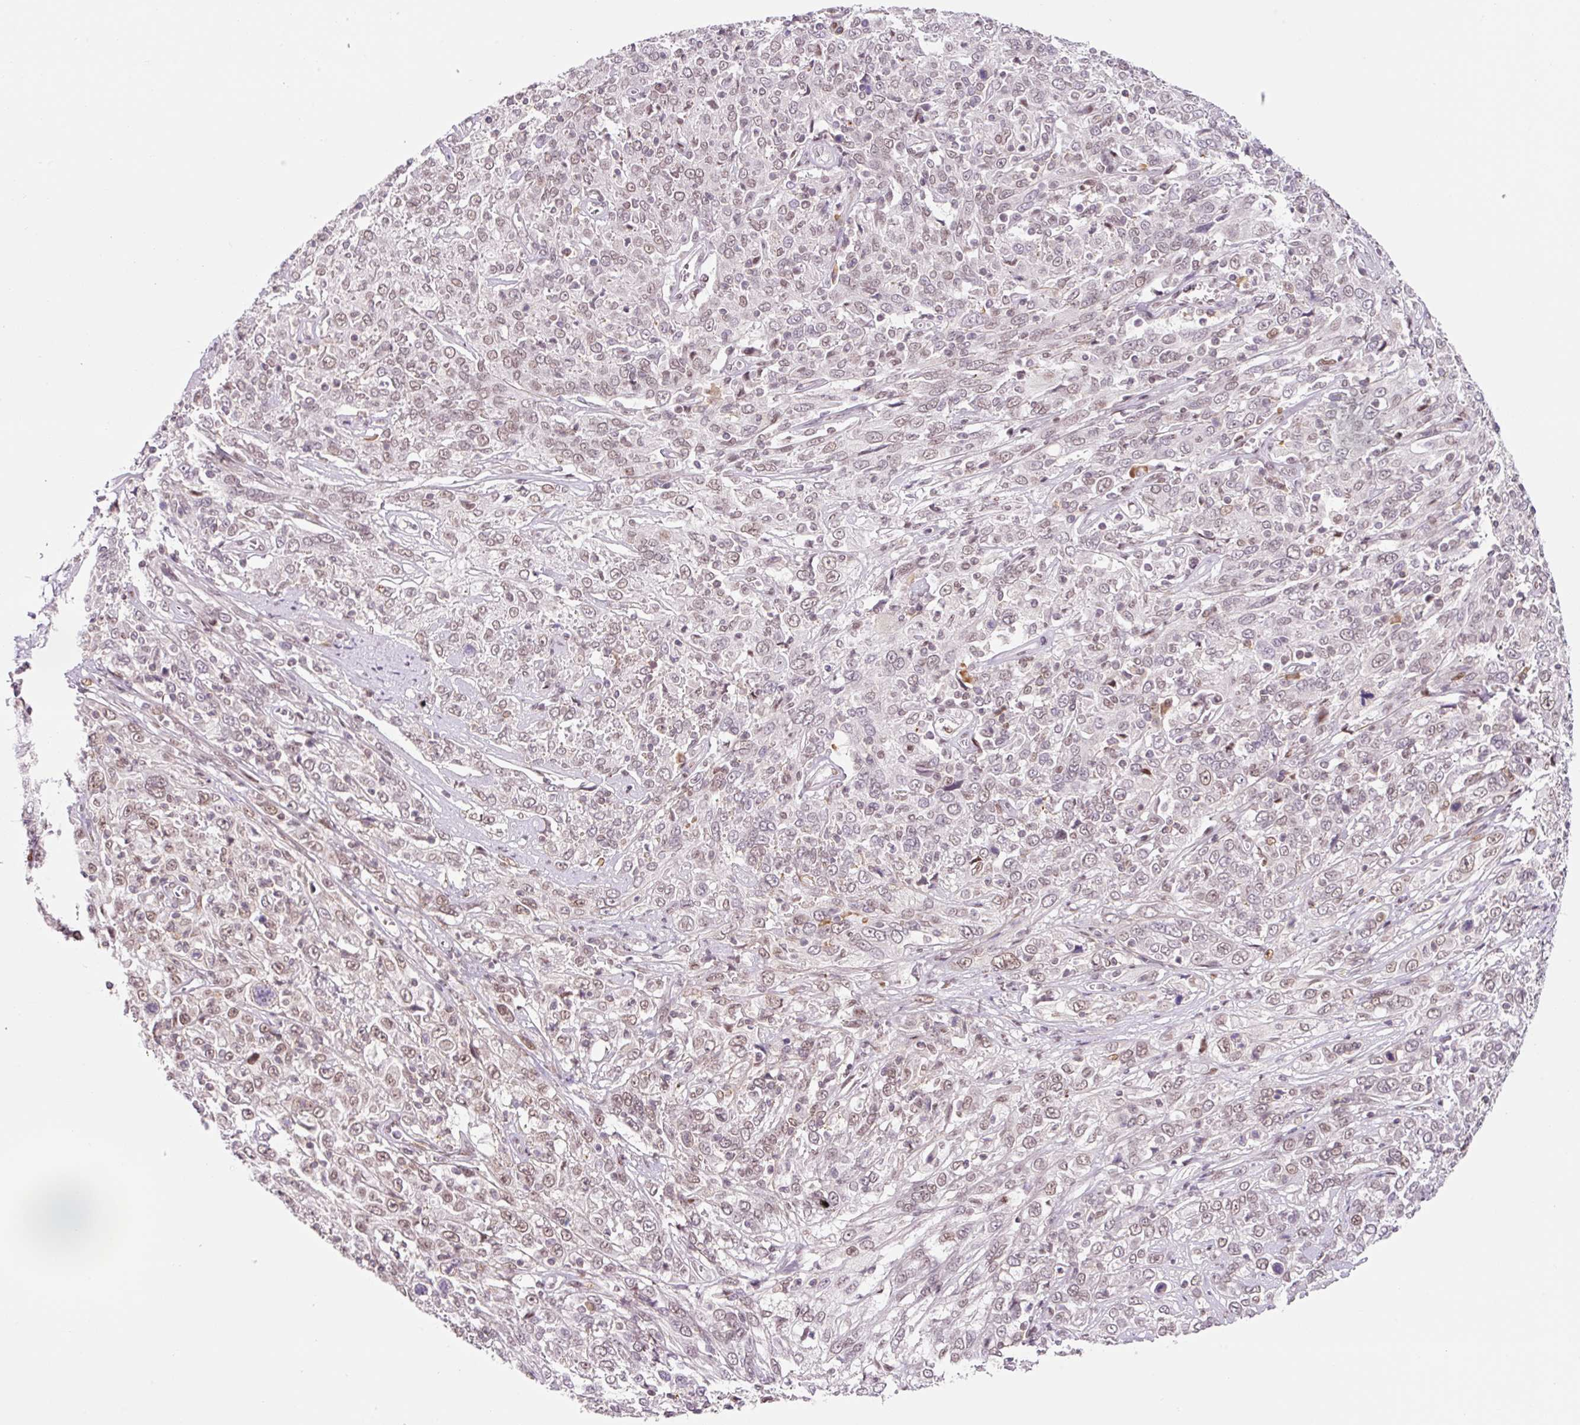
{"staining": {"intensity": "weak", "quantity": ">75%", "location": "nuclear"}, "tissue": "cervical cancer", "cell_type": "Tumor cells", "image_type": "cancer", "snomed": [{"axis": "morphology", "description": "Squamous cell carcinoma, NOS"}, {"axis": "topography", "description": "Cervix"}], "caption": "Protein staining by immunohistochemistry demonstrates weak nuclear expression in approximately >75% of tumor cells in cervical cancer. The protein of interest is shown in brown color, while the nuclei are stained blue.", "gene": "CCNL2", "patient": {"sex": "female", "age": 46}}